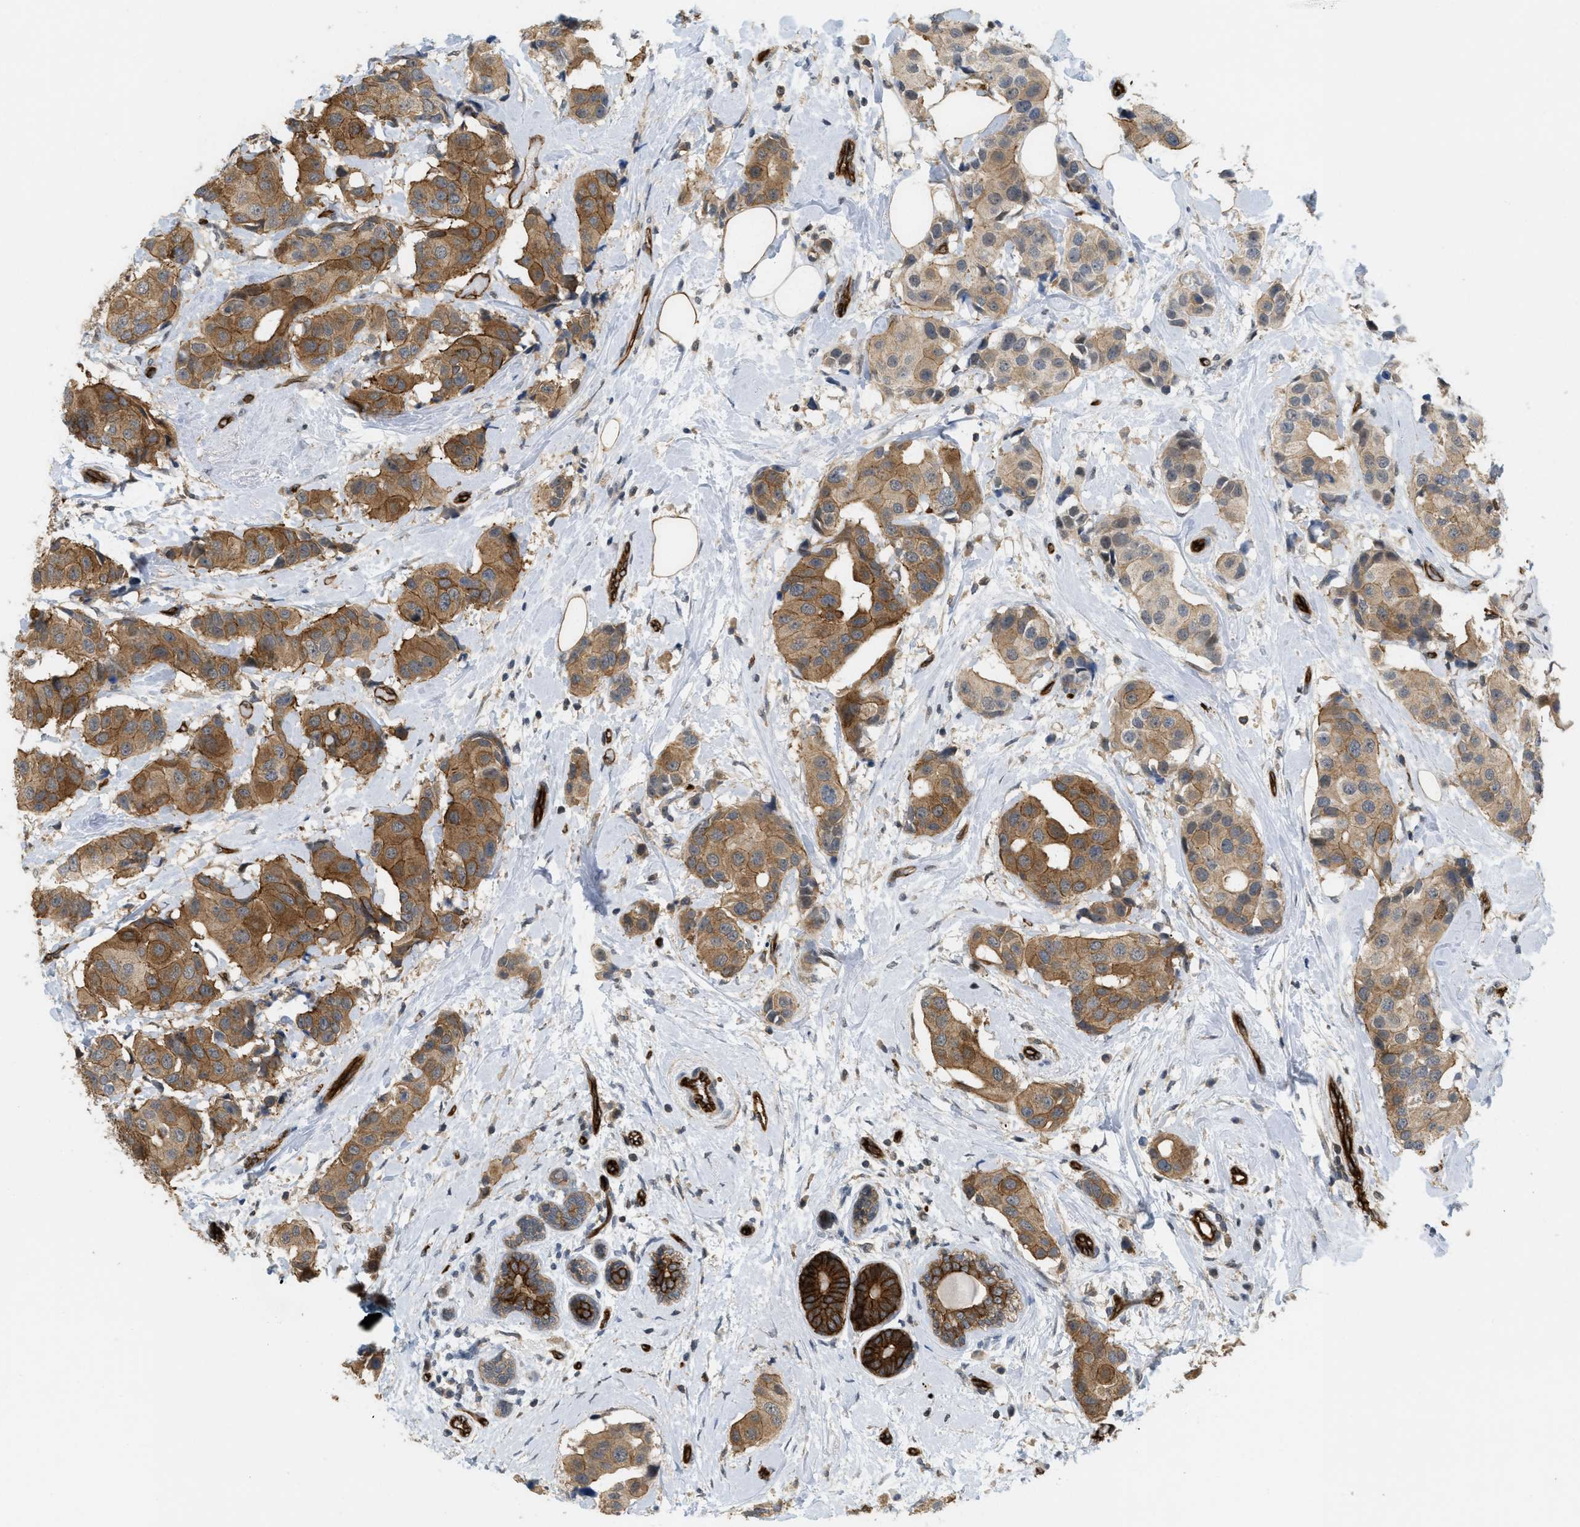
{"staining": {"intensity": "moderate", "quantity": ">75%", "location": "cytoplasmic/membranous"}, "tissue": "breast cancer", "cell_type": "Tumor cells", "image_type": "cancer", "snomed": [{"axis": "morphology", "description": "Normal tissue, NOS"}, {"axis": "morphology", "description": "Duct carcinoma"}, {"axis": "topography", "description": "Breast"}], "caption": "Tumor cells exhibit moderate cytoplasmic/membranous expression in approximately >75% of cells in breast cancer.", "gene": "PALMD", "patient": {"sex": "female", "age": 39}}